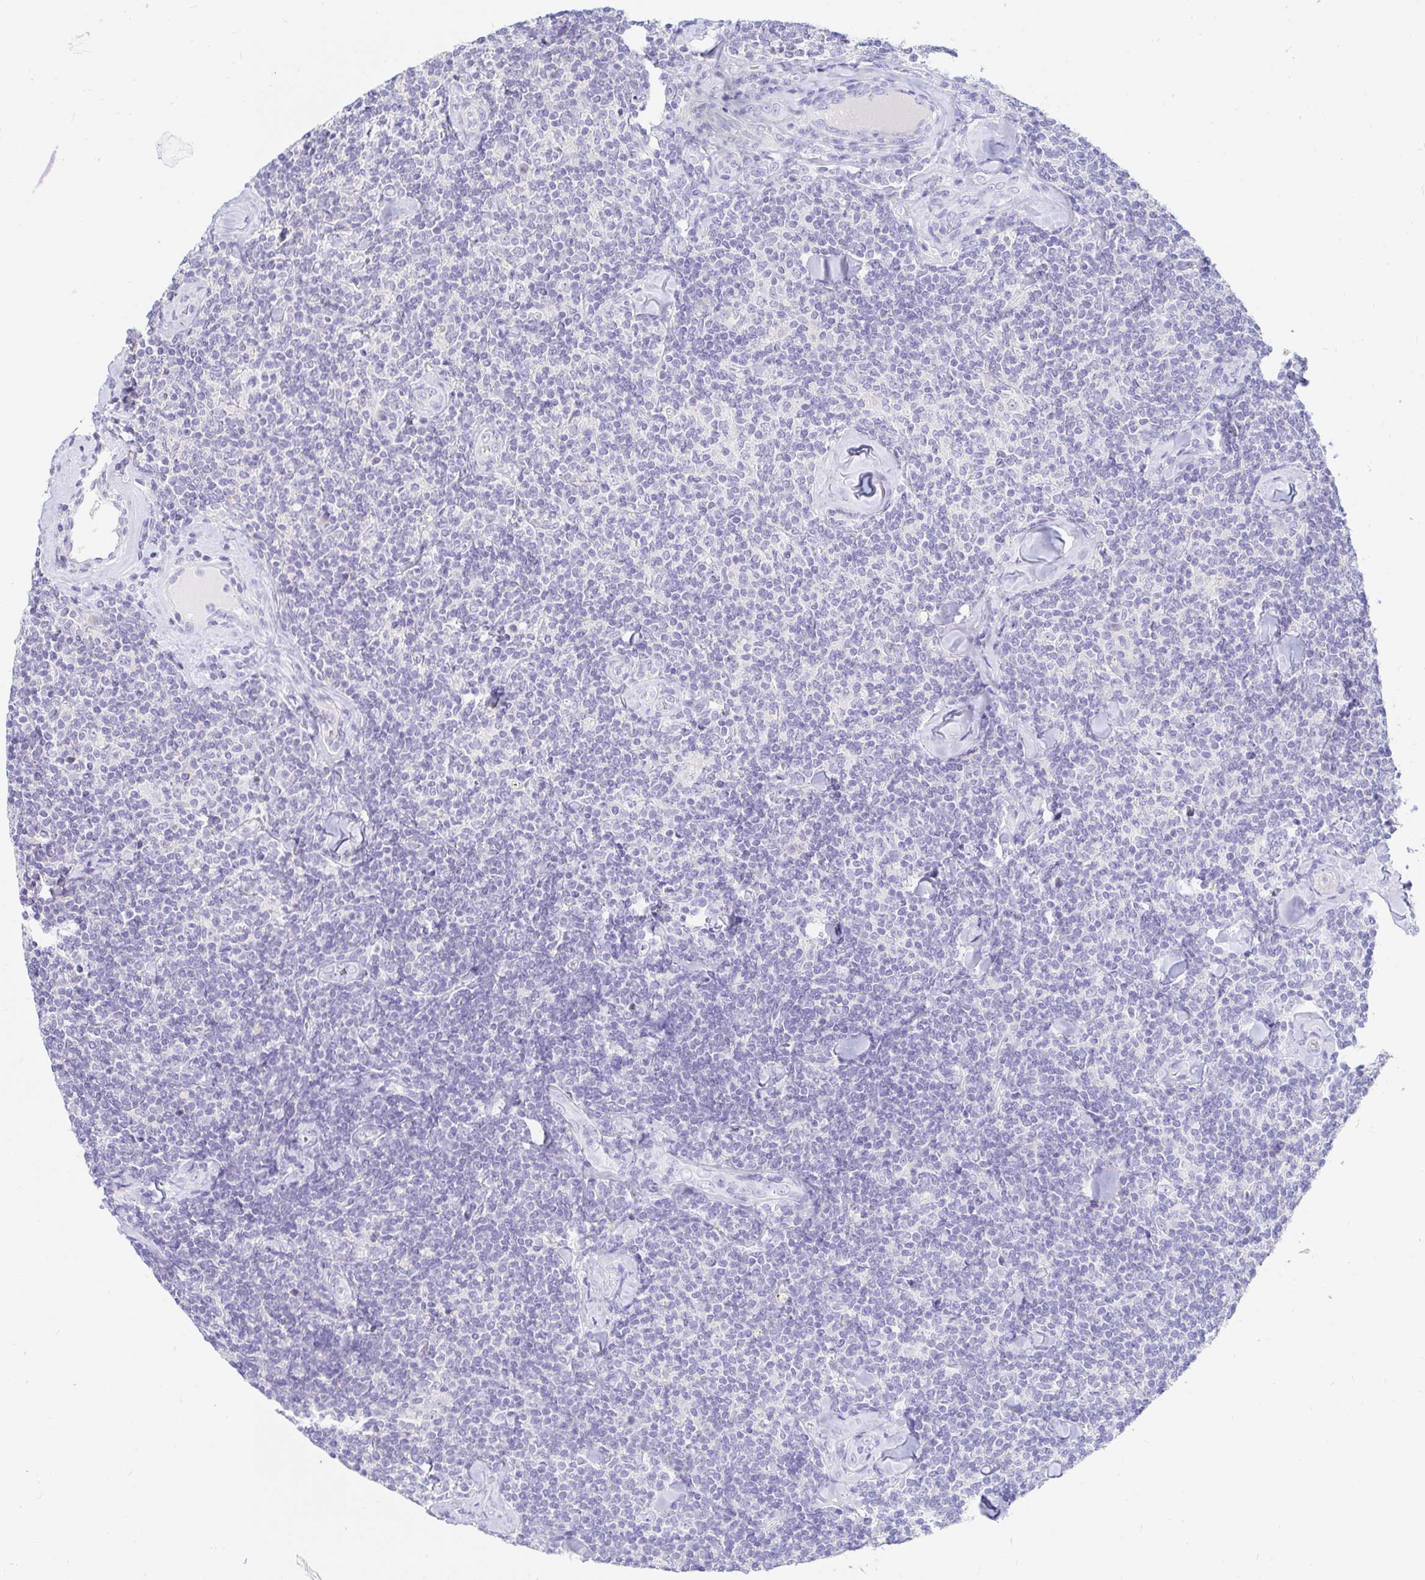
{"staining": {"intensity": "negative", "quantity": "none", "location": "none"}, "tissue": "lymphoma", "cell_type": "Tumor cells", "image_type": "cancer", "snomed": [{"axis": "morphology", "description": "Malignant lymphoma, non-Hodgkin's type, Low grade"}, {"axis": "topography", "description": "Lymph node"}], "caption": "Micrograph shows no significant protein staining in tumor cells of lymphoma.", "gene": "NR2E1", "patient": {"sex": "female", "age": 56}}